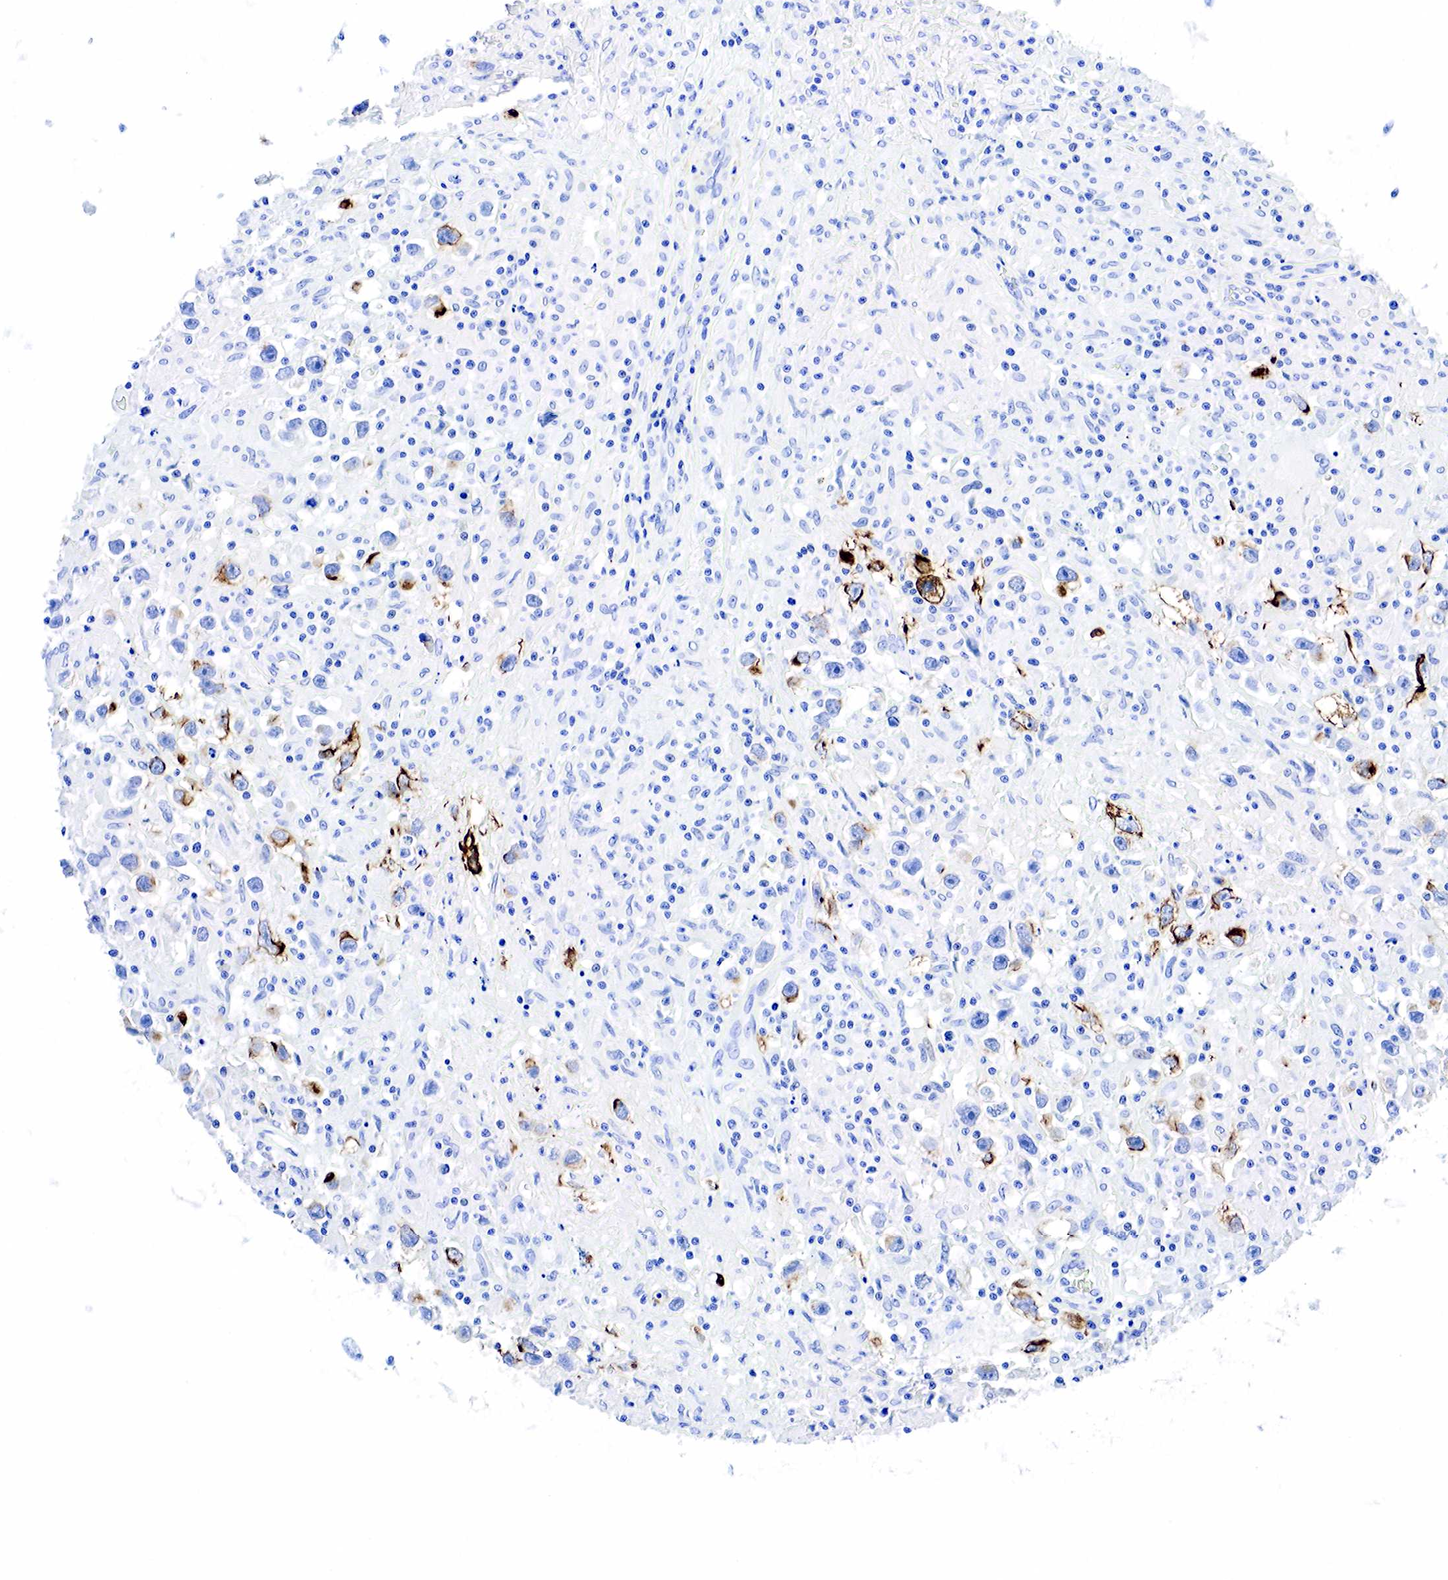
{"staining": {"intensity": "strong", "quantity": "<25%", "location": "cytoplasmic/membranous"}, "tissue": "testis cancer", "cell_type": "Tumor cells", "image_type": "cancer", "snomed": [{"axis": "morphology", "description": "Seminoma, NOS"}, {"axis": "topography", "description": "Testis"}], "caption": "IHC micrograph of human testis seminoma stained for a protein (brown), which reveals medium levels of strong cytoplasmic/membranous staining in about <25% of tumor cells.", "gene": "KRT18", "patient": {"sex": "male", "age": 34}}